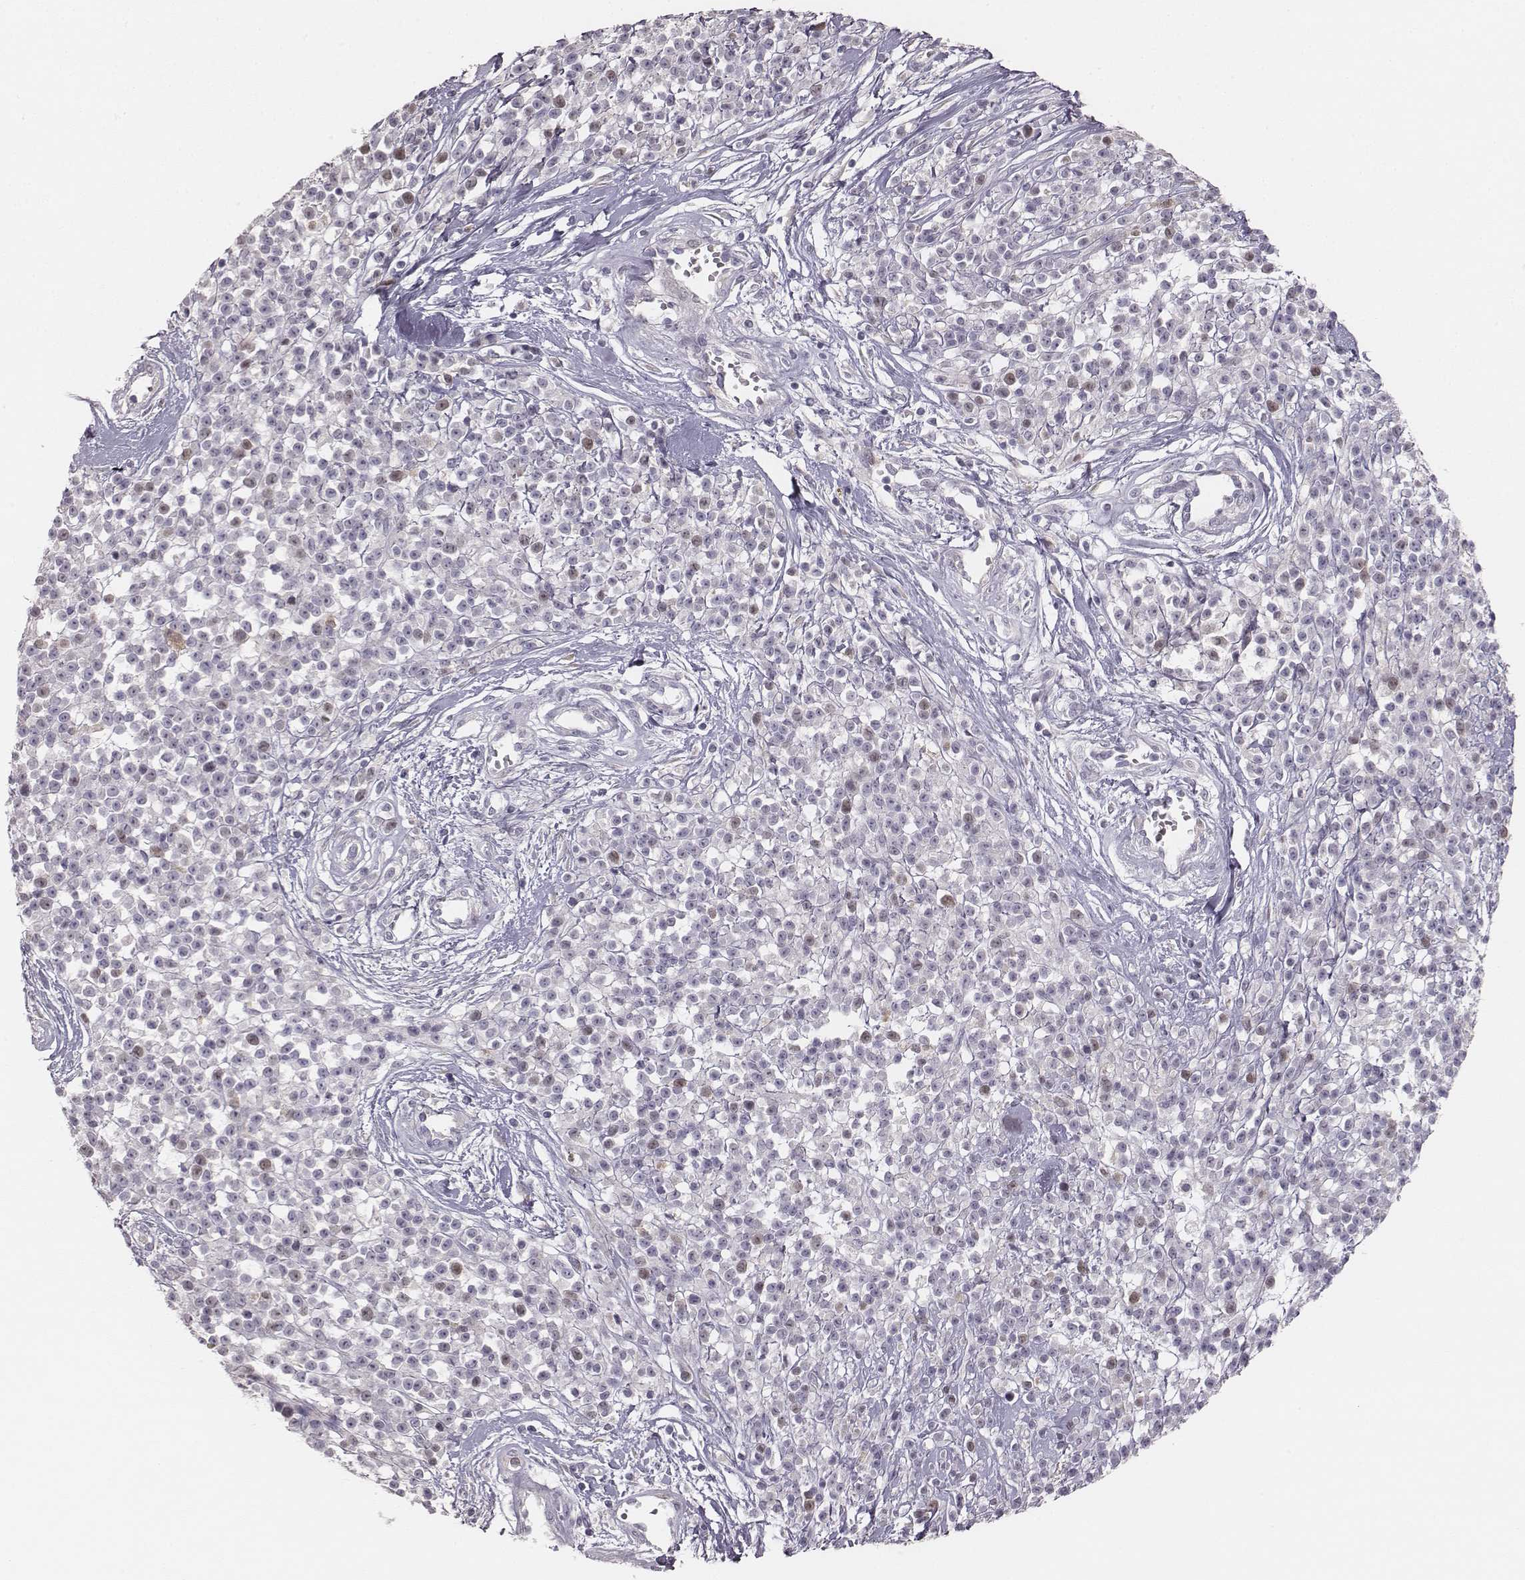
{"staining": {"intensity": "negative", "quantity": "none", "location": "none"}, "tissue": "melanoma", "cell_type": "Tumor cells", "image_type": "cancer", "snomed": [{"axis": "morphology", "description": "Malignant melanoma, NOS"}, {"axis": "topography", "description": "Skin"}, {"axis": "topography", "description": "Skin of trunk"}], "caption": "Melanoma was stained to show a protein in brown. There is no significant positivity in tumor cells.", "gene": "PBK", "patient": {"sex": "male", "age": 74}}